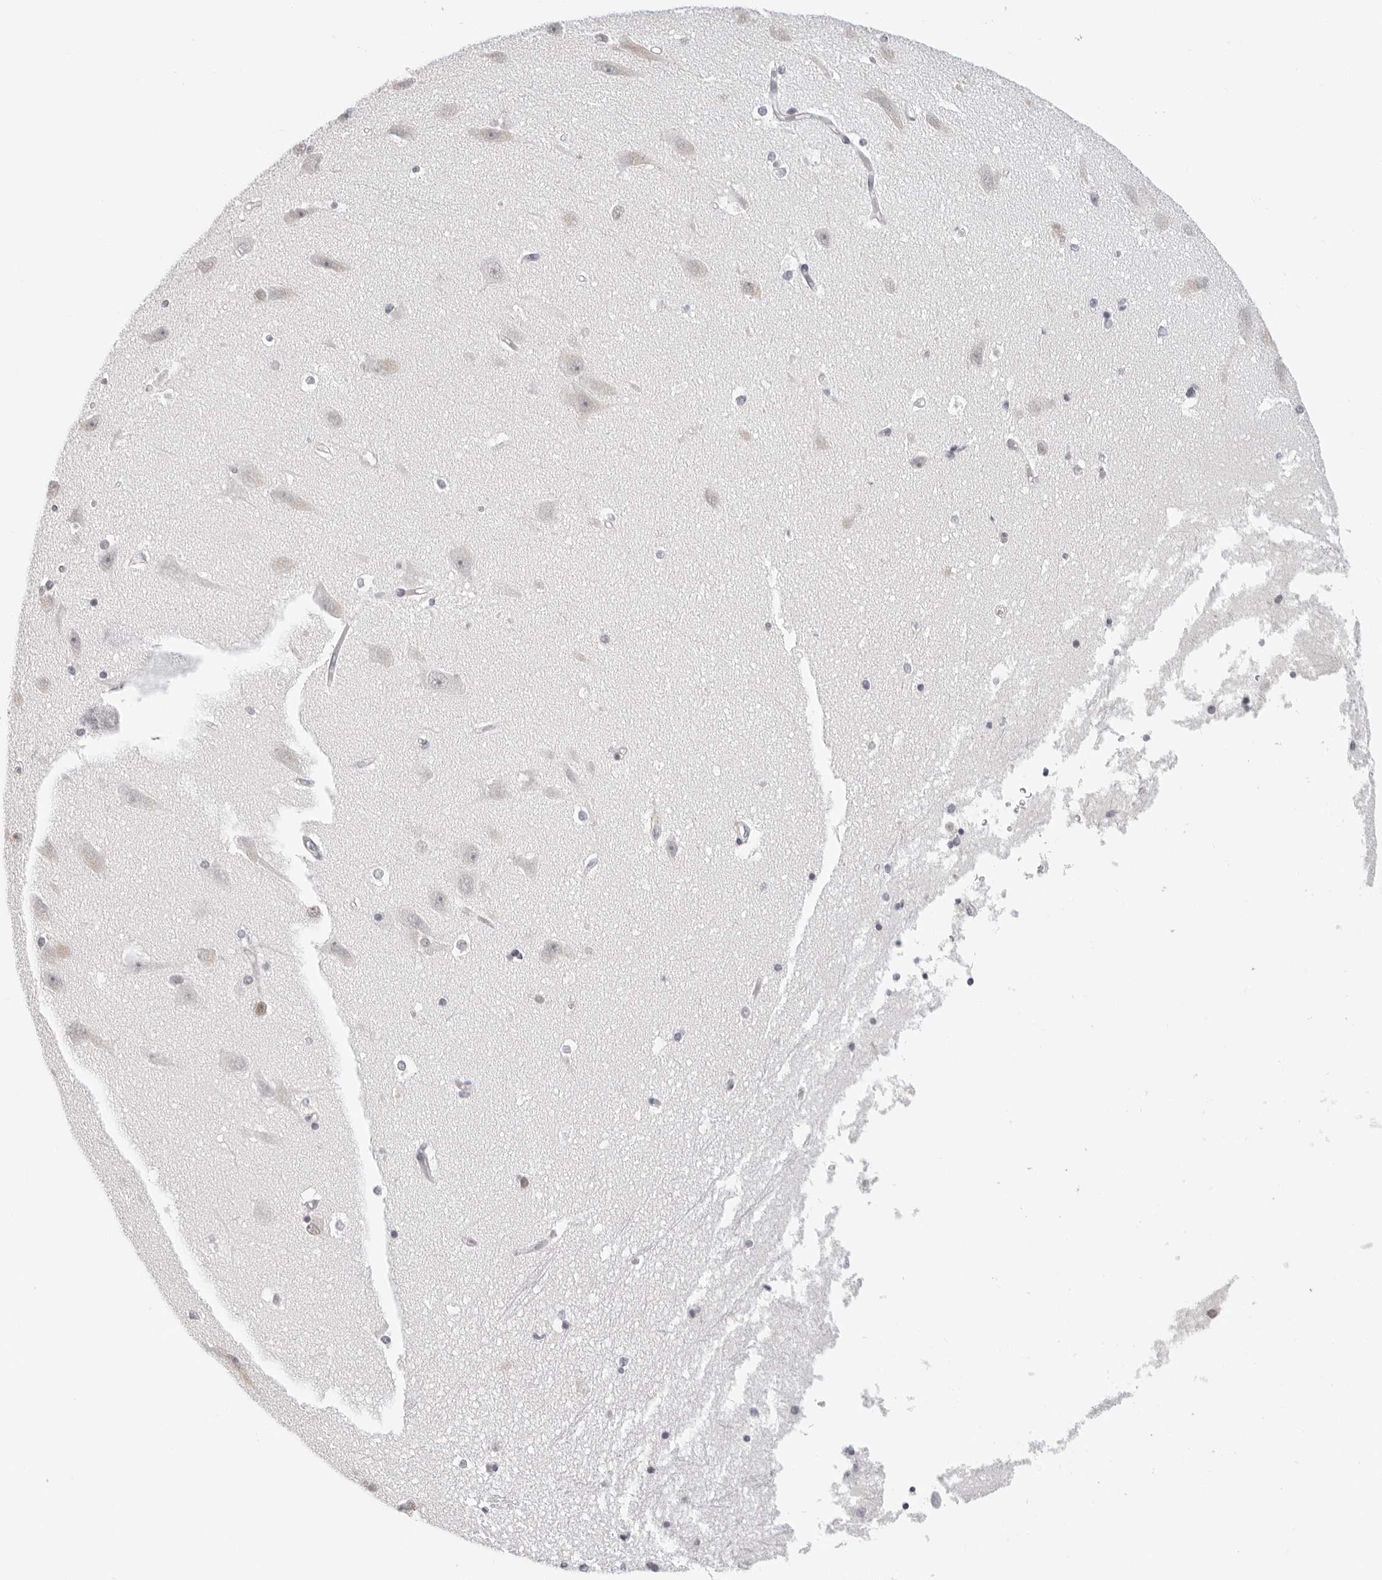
{"staining": {"intensity": "negative", "quantity": "none", "location": "none"}, "tissue": "hippocampus", "cell_type": "Glial cells", "image_type": "normal", "snomed": [{"axis": "morphology", "description": "Normal tissue, NOS"}, {"axis": "topography", "description": "Hippocampus"}], "caption": "Glial cells show no significant protein expression in normal hippocampus. Brightfield microscopy of immunohistochemistry (IHC) stained with DAB (3,3'-diaminobenzidine) (brown) and hematoxylin (blue), captured at high magnification.", "gene": "MSH6", "patient": {"sex": "male", "age": 45}}